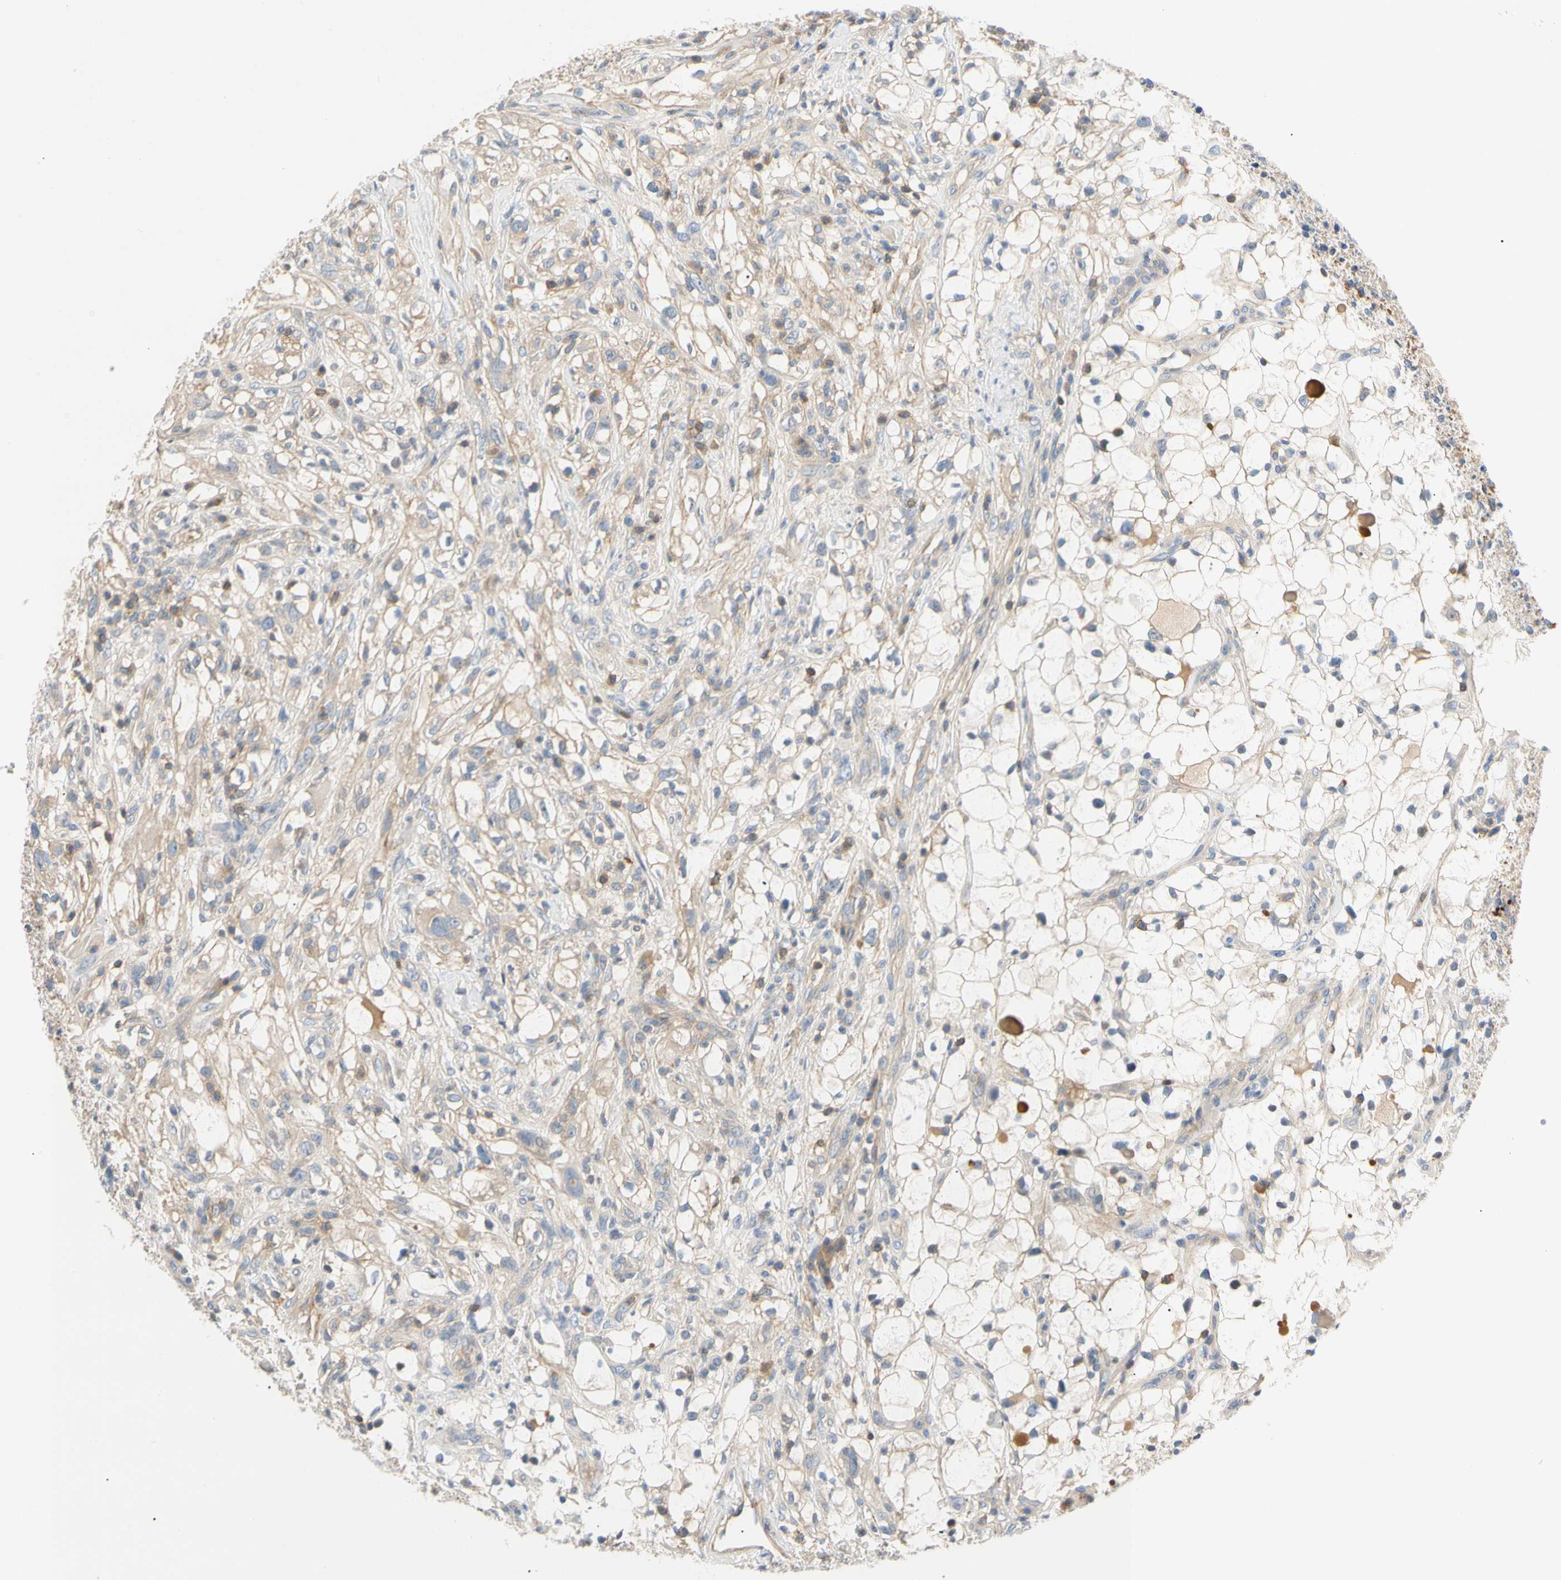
{"staining": {"intensity": "weak", "quantity": ">75%", "location": "cytoplasmic/membranous"}, "tissue": "renal cancer", "cell_type": "Tumor cells", "image_type": "cancer", "snomed": [{"axis": "morphology", "description": "Adenocarcinoma, NOS"}, {"axis": "topography", "description": "Kidney"}], "caption": "The image shows a brown stain indicating the presence of a protein in the cytoplasmic/membranous of tumor cells in renal adenocarcinoma.", "gene": "TNFRSF18", "patient": {"sex": "female", "age": 60}}